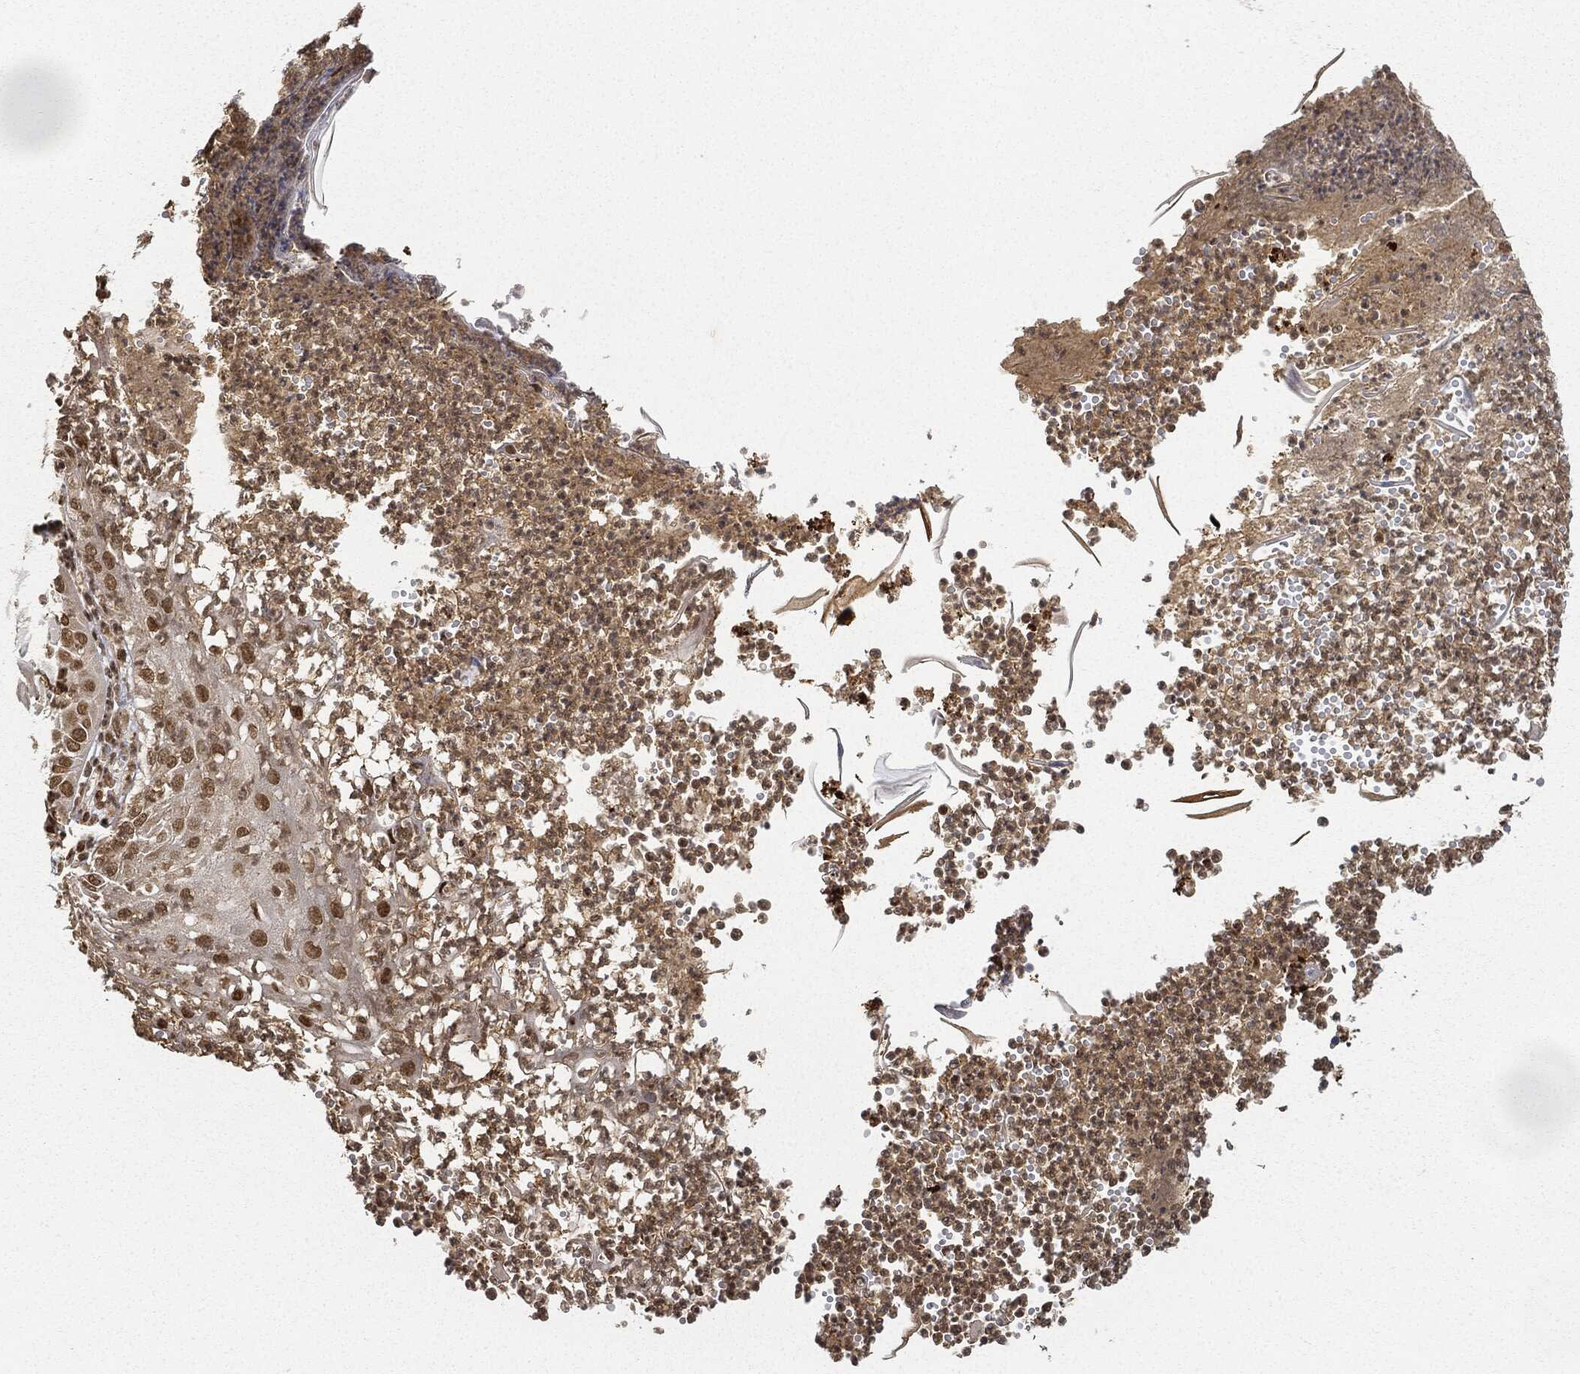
{"staining": {"intensity": "moderate", "quantity": "25%-75%", "location": "nuclear"}, "tissue": "skin cancer", "cell_type": "Tumor cells", "image_type": "cancer", "snomed": [{"axis": "morphology", "description": "Normal tissue, NOS"}, {"axis": "morphology", "description": "Squamous cell carcinoma, NOS"}, {"axis": "topography", "description": "Skin"}], "caption": "The photomicrograph exhibits staining of squamous cell carcinoma (skin), revealing moderate nuclear protein staining (brown color) within tumor cells.", "gene": "CIB1", "patient": {"sex": "male", "age": 79}}